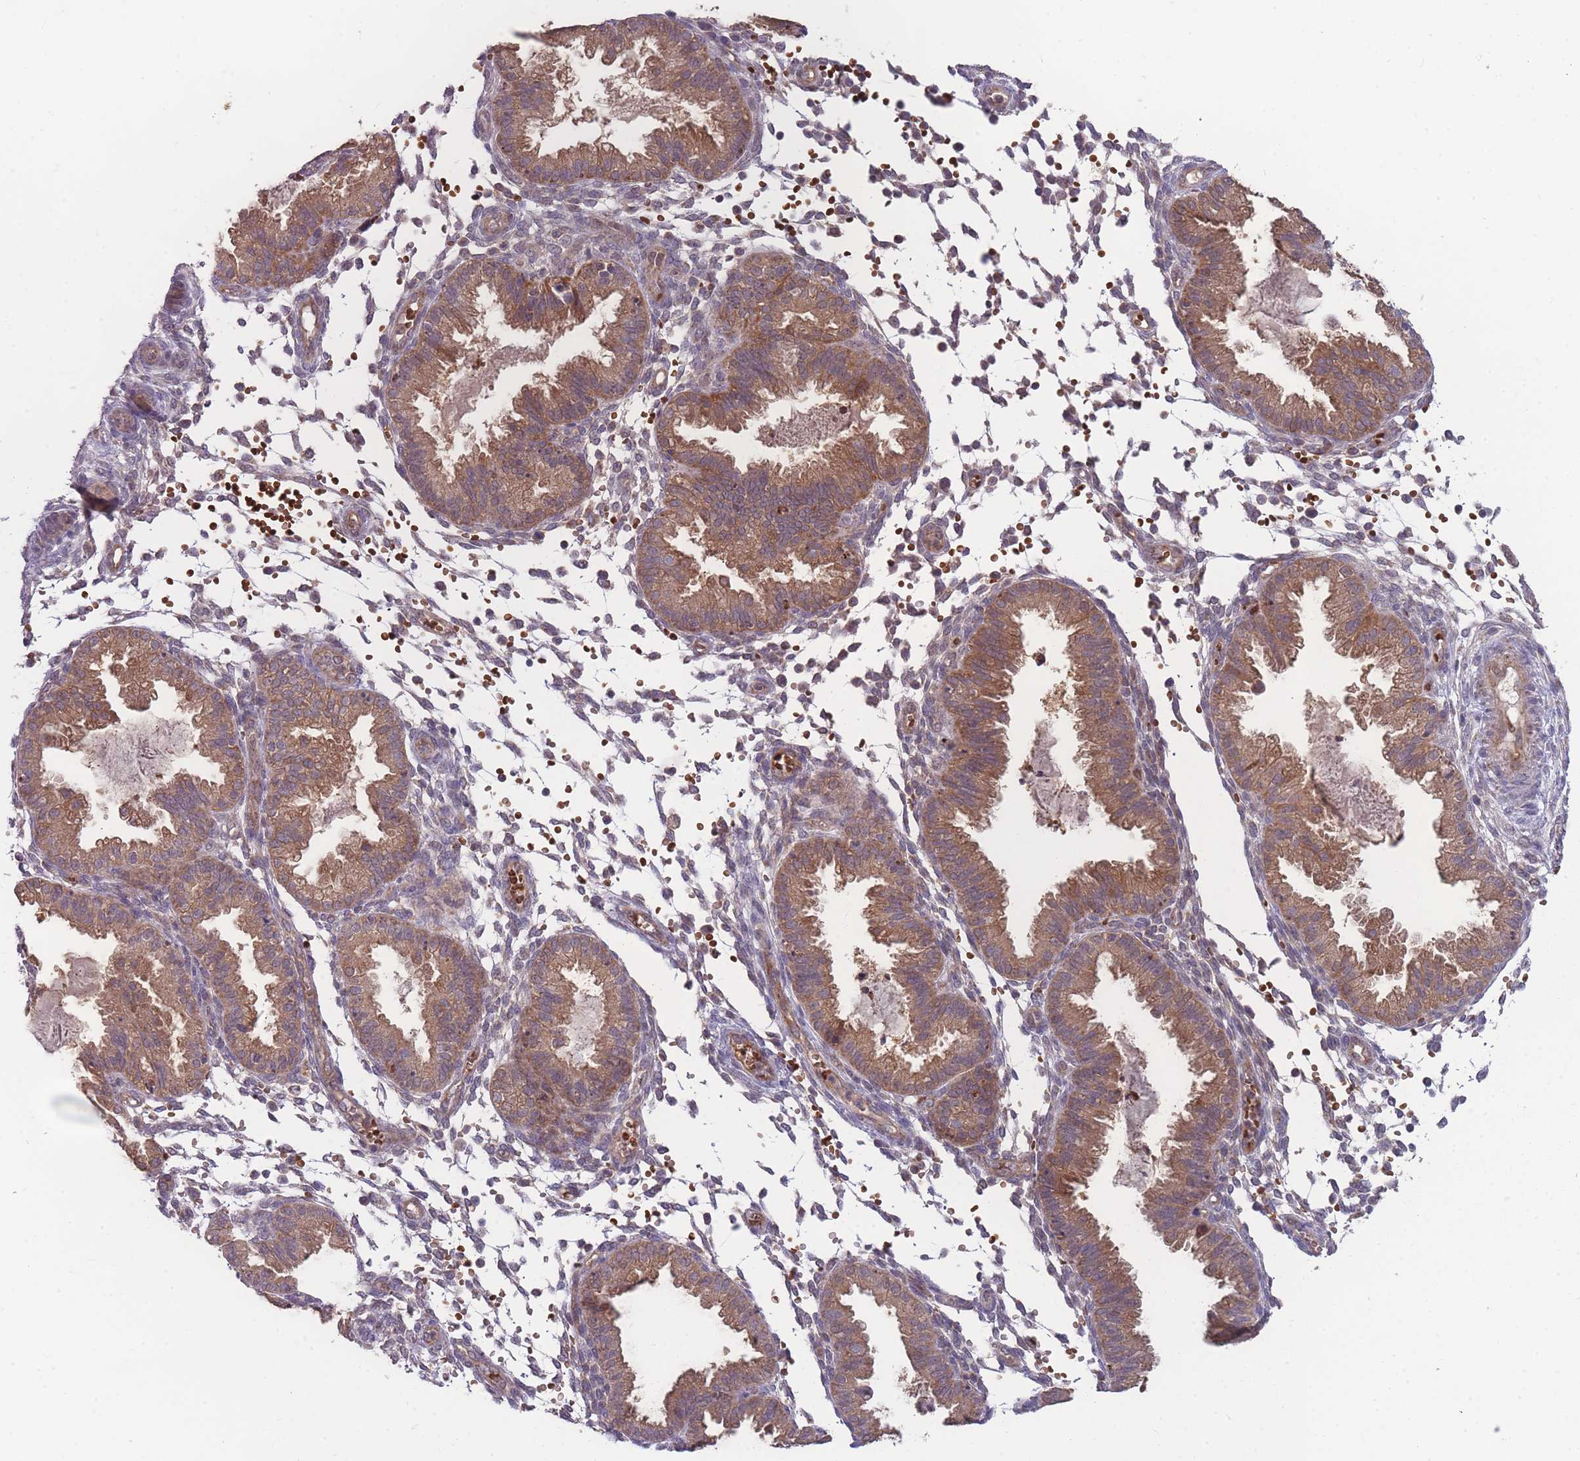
{"staining": {"intensity": "weak", "quantity": "<25%", "location": "cytoplasmic/membranous"}, "tissue": "endometrium", "cell_type": "Cells in endometrial stroma", "image_type": "normal", "snomed": [{"axis": "morphology", "description": "Normal tissue, NOS"}, {"axis": "topography", "description": "Endometrium"}], "caption": "High power microscopy image of an immunohistochemistry histopathology image of benign endometrium, revealing no significant positivity in cells in endometrial stroma.", "gene": "SLC35B4", "patient": {"sex": "female", "age": 33}}